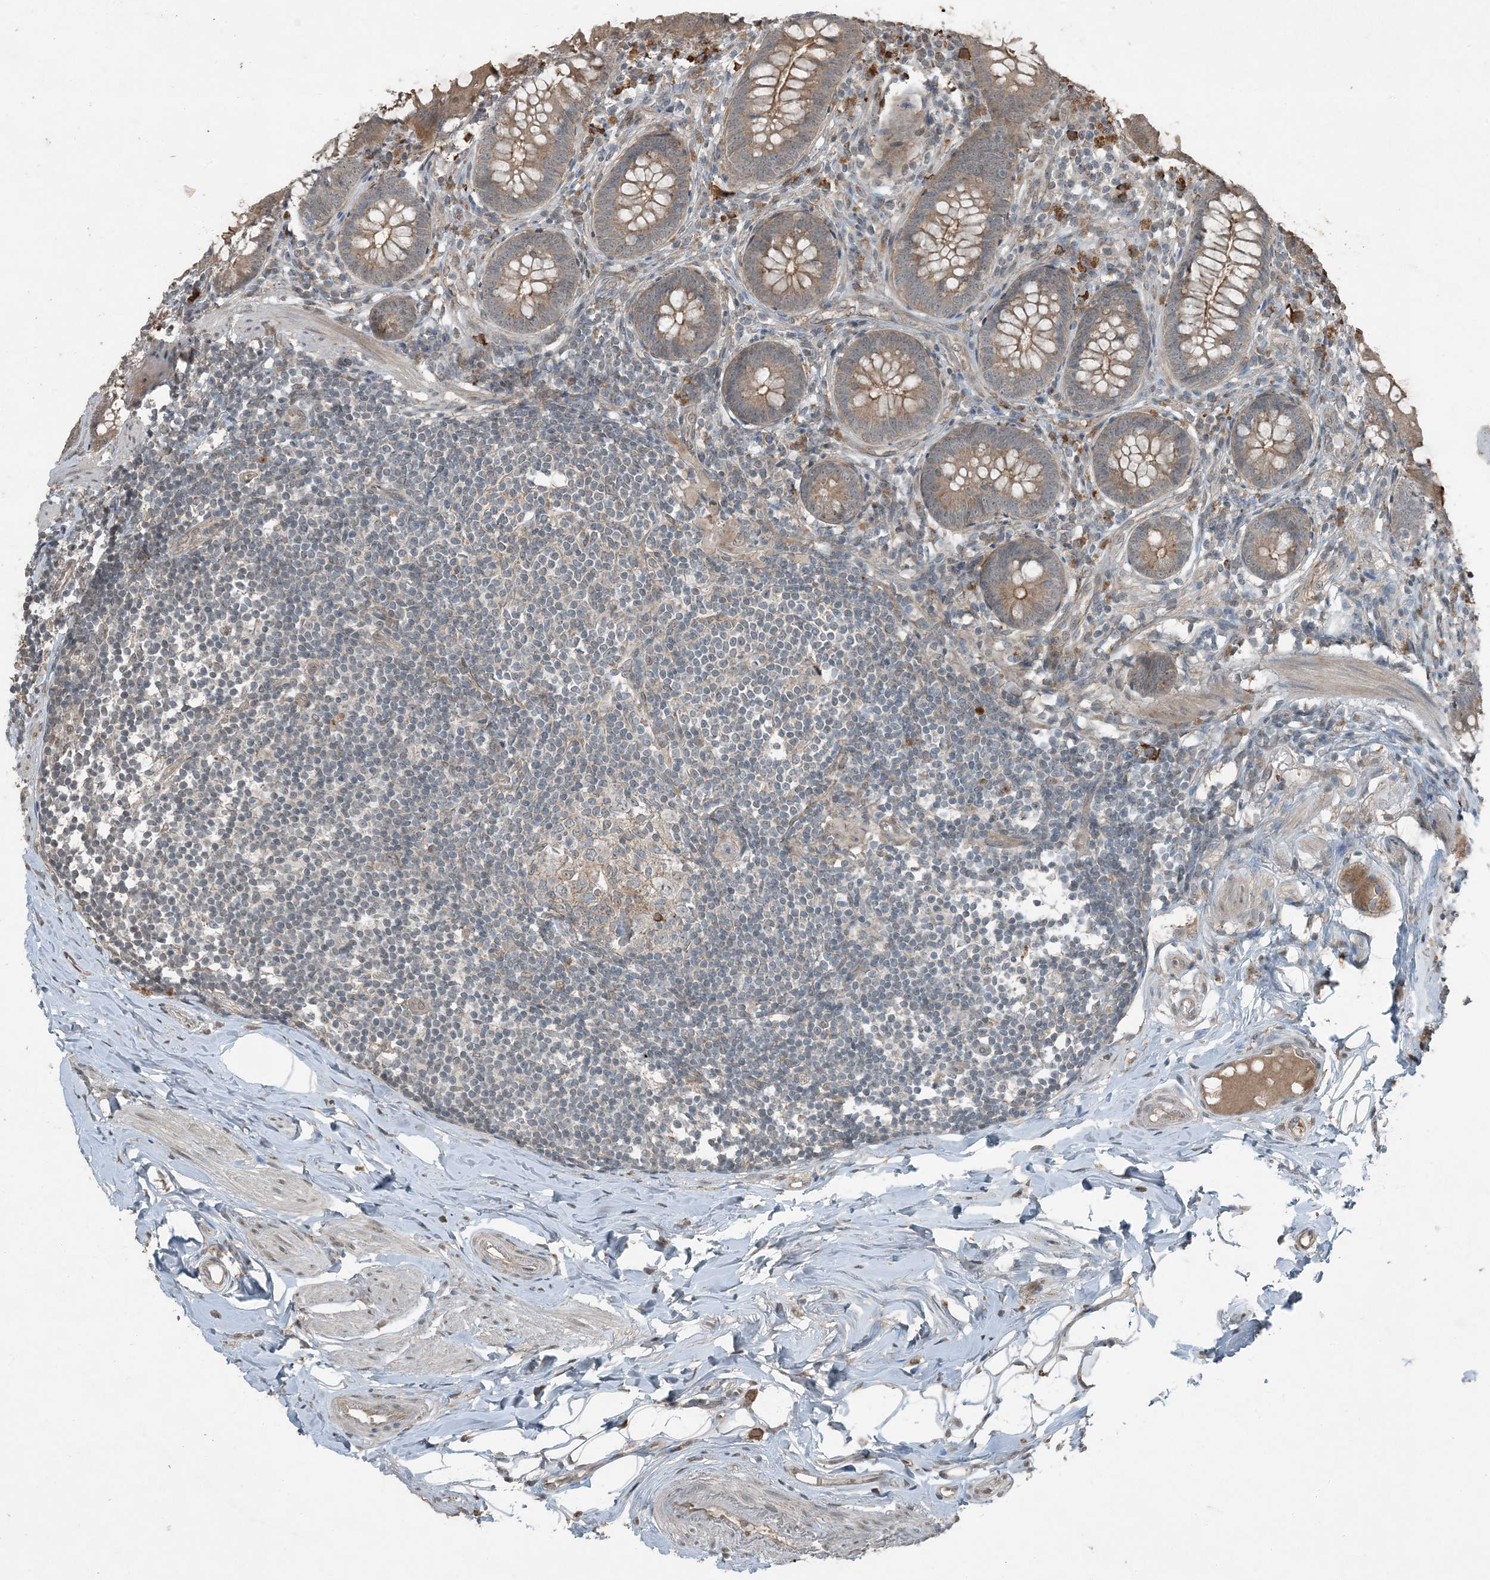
{"staining": {"intensity": "weak", "quantity": ">75%", "location": "cytoplasmic/membranous"}, "tissue": "appendix", "cell_type": "Glandular cells", "image_type": "normal", "snomed": [{"axis": "morphology", "description": "Normal tissue, NOS"}, {"axis": "topography", "description": "Appendix"}], "caption": "Unremarkable appendix exhibits weak cytoplasmic/membranous staining in about >75% of glandular cells.", "gene": "MDN1", "patient": {"sex": "female", "age": 62}}